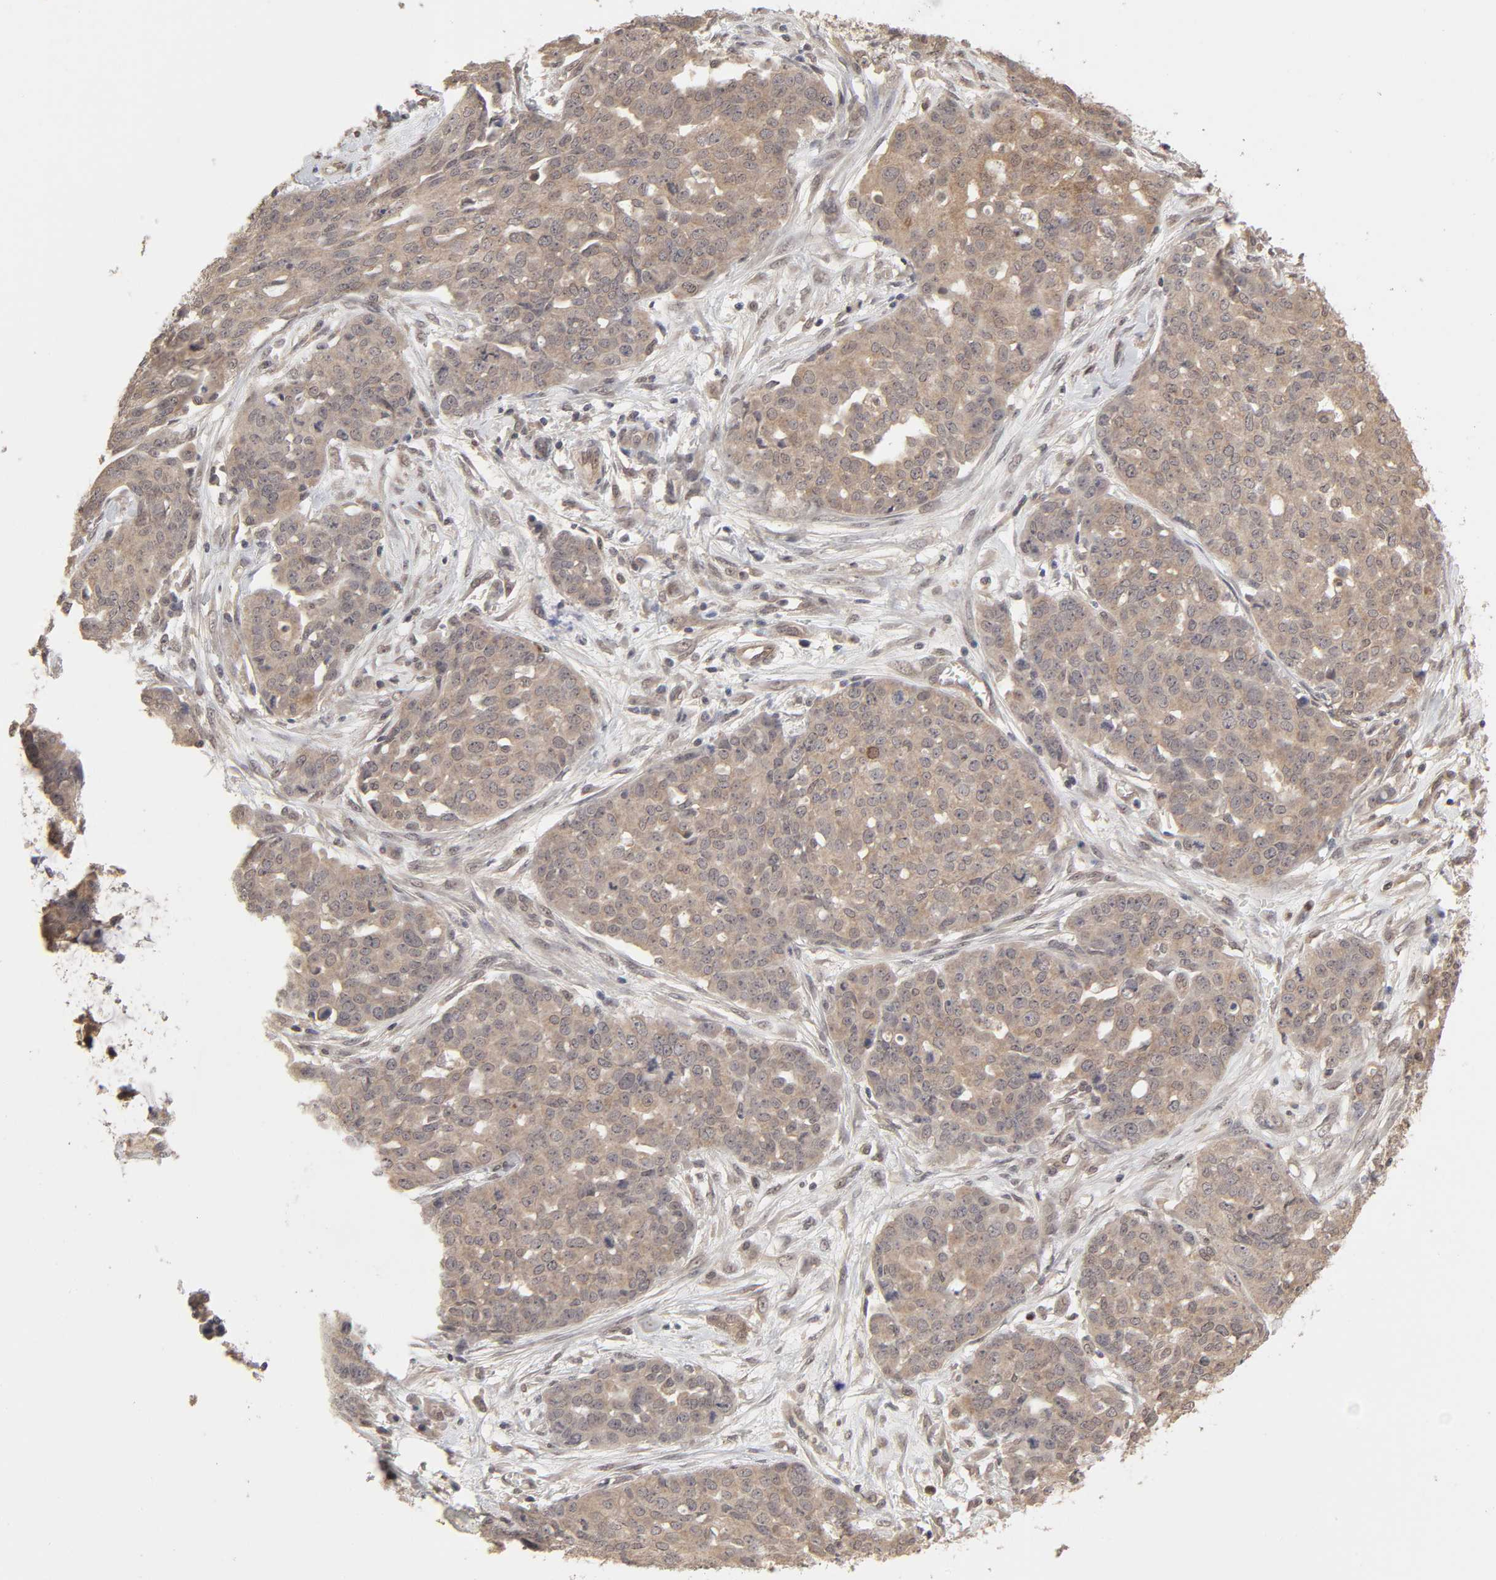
{"staining": {"intensity": "moderate", "quantity": ">75%", "location": "cytoplasmic/membranous"}, "tissue": "ovarian cancer", "cell_type": "Tumor cells", "image_type": "cancer", "snomed": [{"axis": "morphology", "description": "Cystadenocarcinoma, serous, NOS"}, {"axis": "topography", "description": "Soft tissue"}, {"axis": "topography", "description": "Ovary"}], "caption": "Protein analysis of serous cystadenocarcinoma (ovarian) tissue demonstrates moderate cytoplasmic/membranous staining in approximately >75% of tumor cells.", "gene": "MAPK1", "patient": {"sex": "female", "age": 57}}